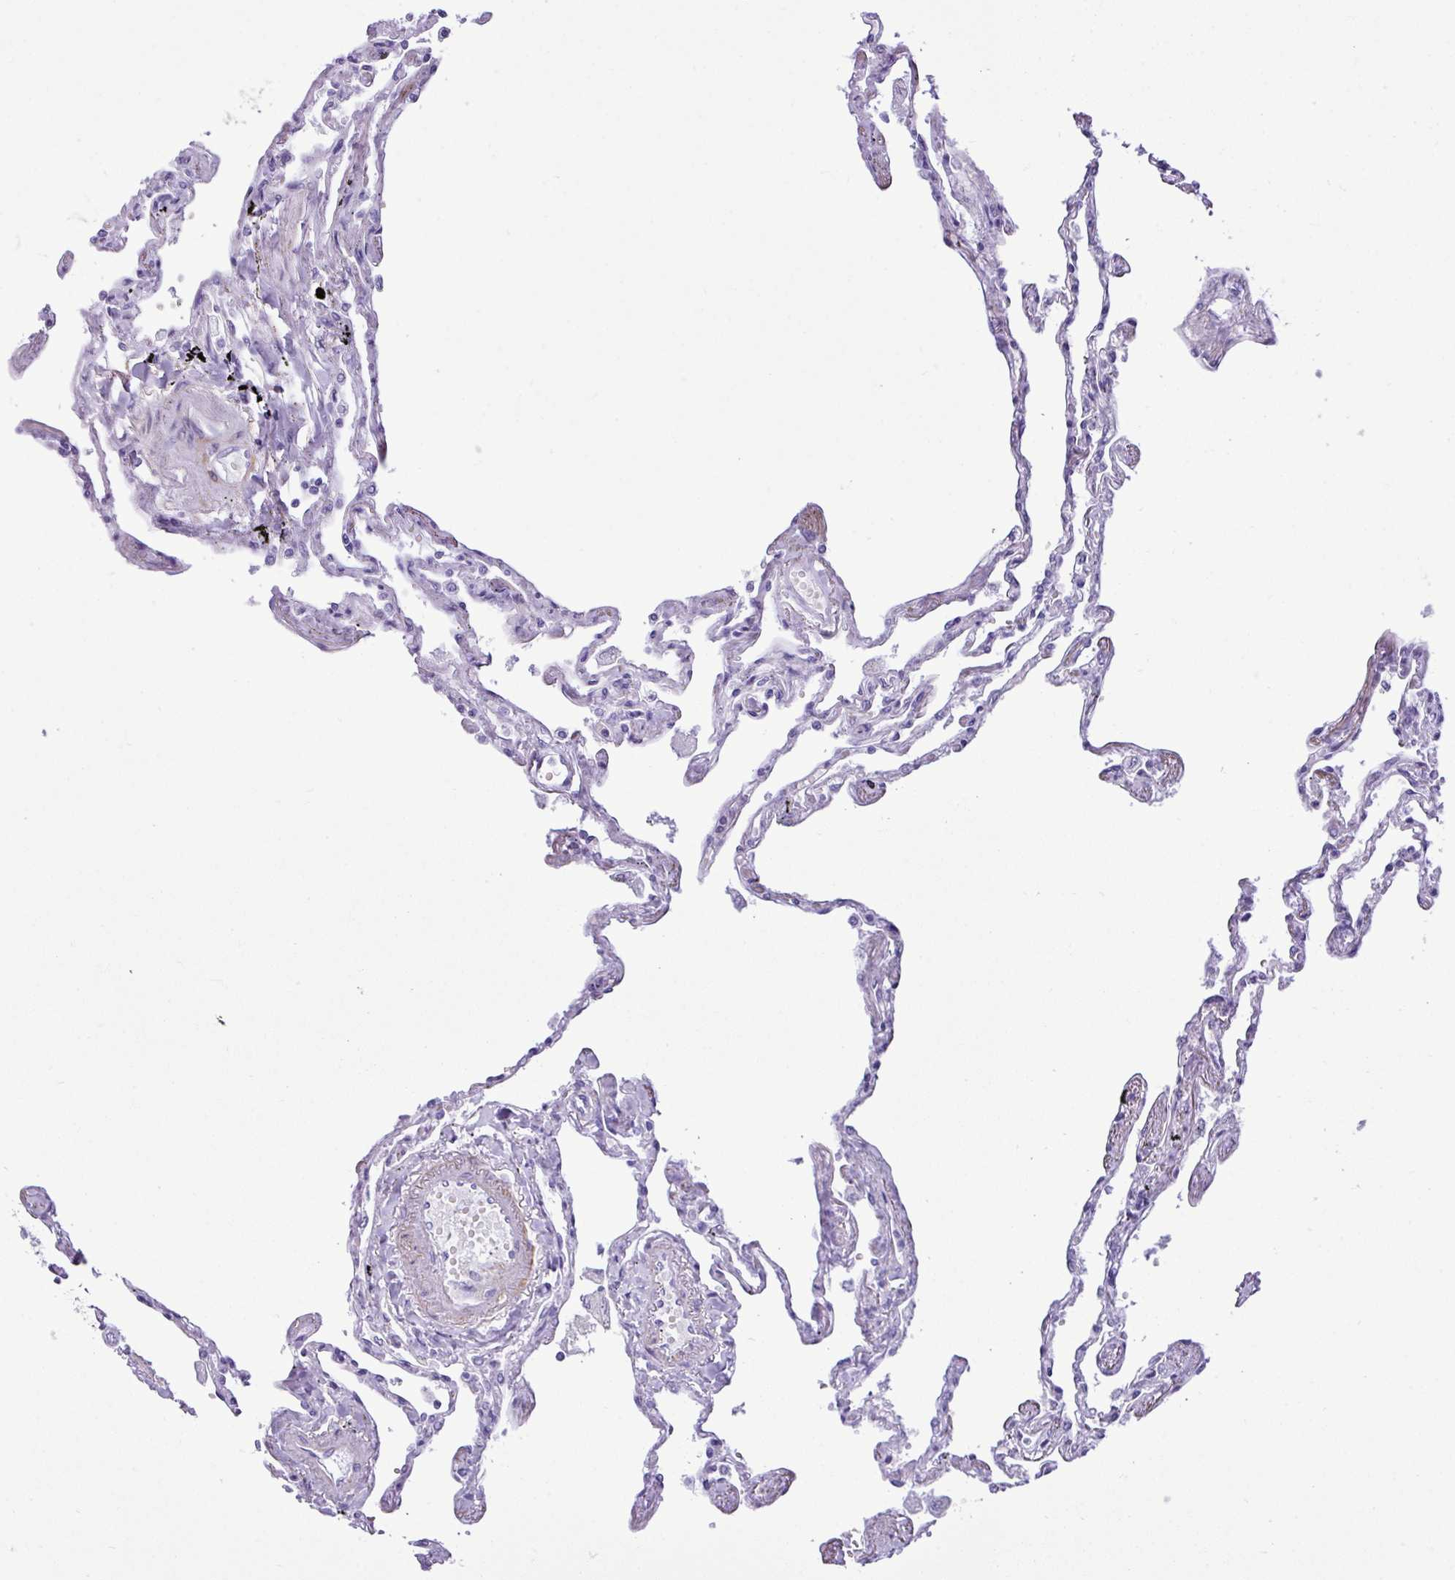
{"staining": {"intensity": "negative", "quantity": "none", "location": "none"}, "tissue": "lung", "cell_type": "Alveolar cells", "image_type": "normal", "snomed": [{"axis": "morphology", "description": "Normal tissue, NOS"}, {"axis": "topography", "description": "Lung"}], "caption": "Alveolar cells show no significant positivity in benign lung. (DAB (3,3'-diaminobenzidine) immunohistochemistry (IHC) visualized using brightfield microscopy, high magnification).", "gene": "ZSCAN5A", "patient": {"sex": "female", "age": 67}}